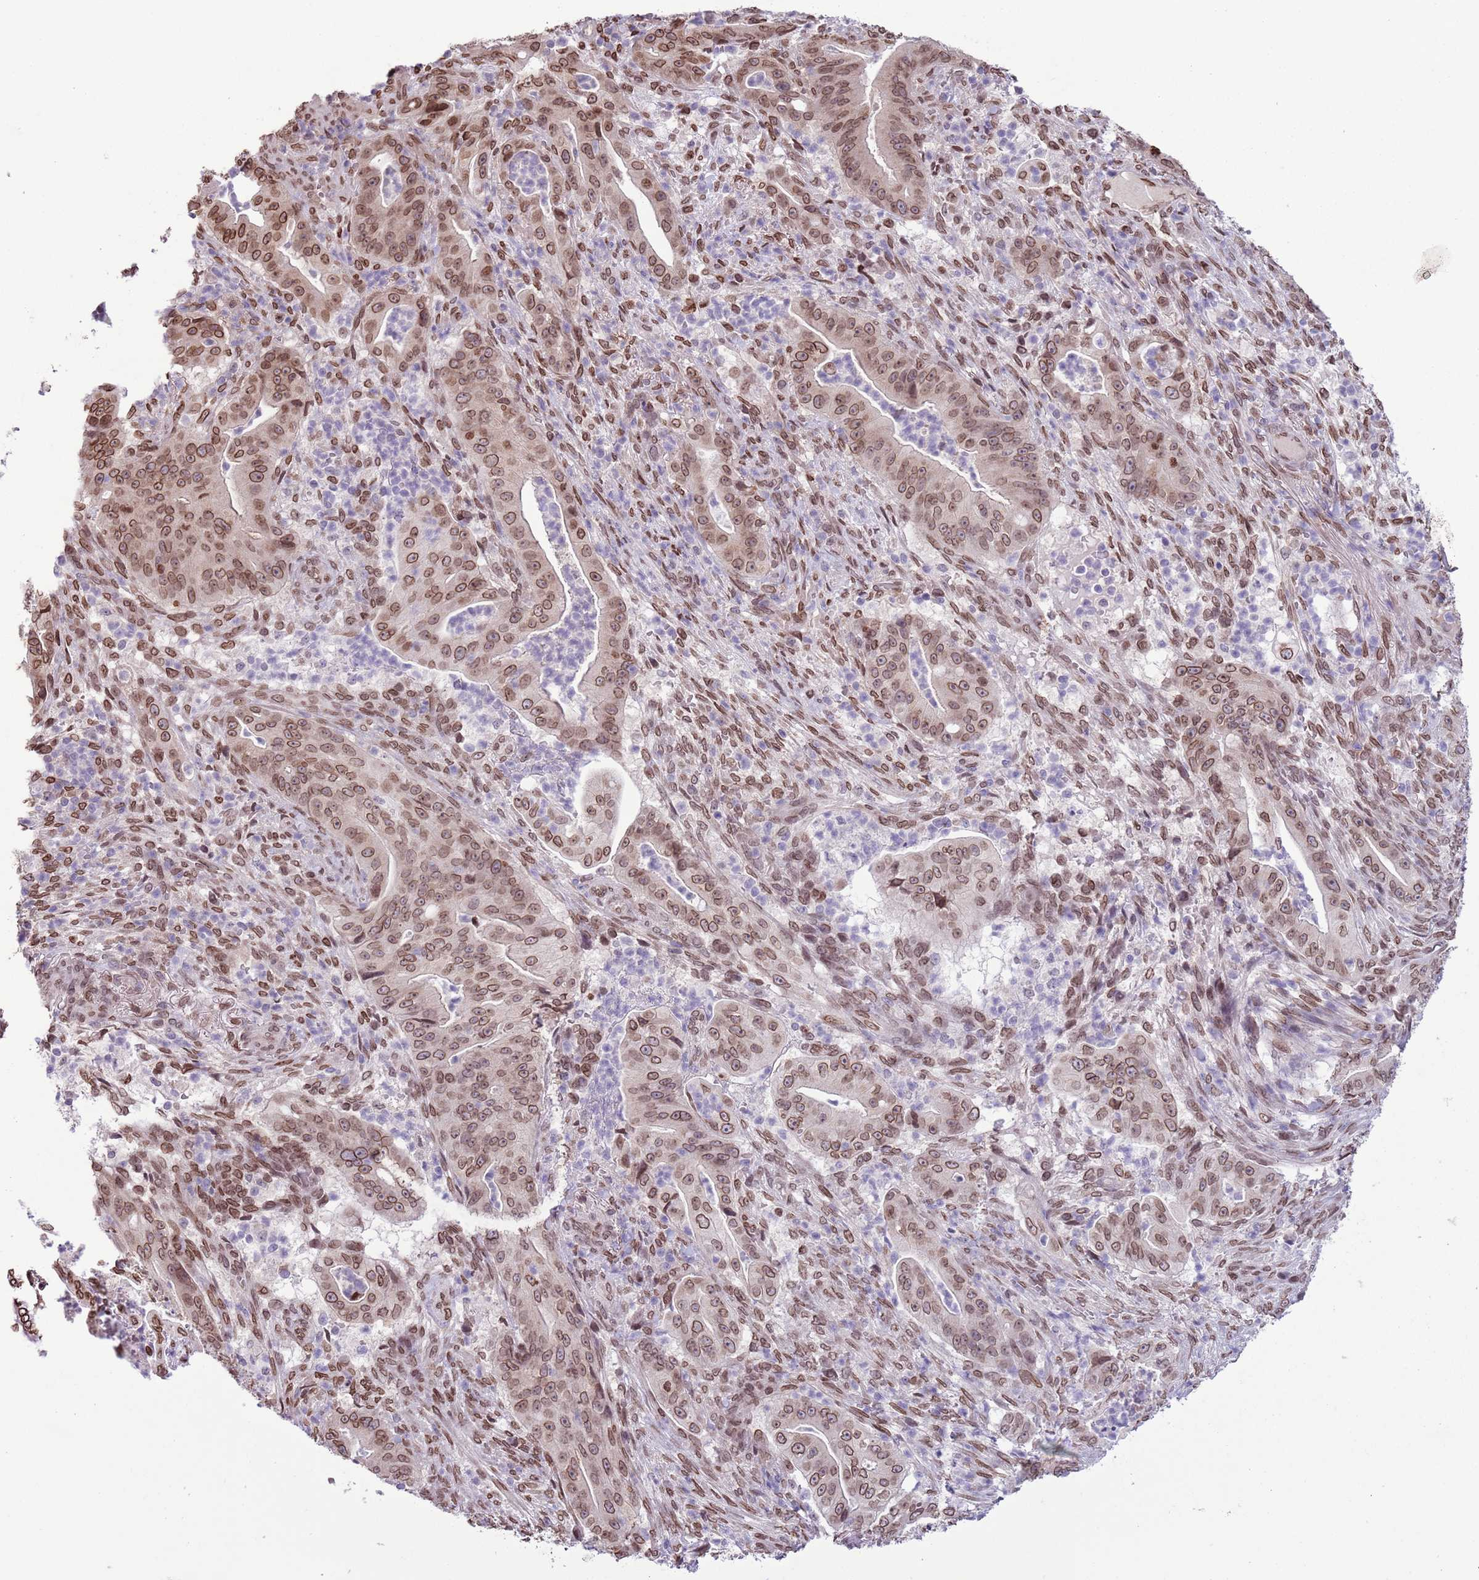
{"staining": {"intensity": "strong", "quantity": ">75%", "location": "cytoplasmic/membranous,nuclear"}, "tissue": "pancreatic cancer", "cell_type": "Tumor cells", "image_type": "cancer", "snomed": [{"axis": "morphology", "description": "Adenocarcinoma, NOS"}, {"axis": "topography", "description": "Pancreas"}], "caption": "Immunohistochemical staining of pancreatic adenocarcinoma reveals high levels of strong cytoplasmic/membranous and nuclear protein staining in approximately >75% of tumor cells.", "gene": "ZGLP1", "patient": {"sex": "male", "age": 71}}